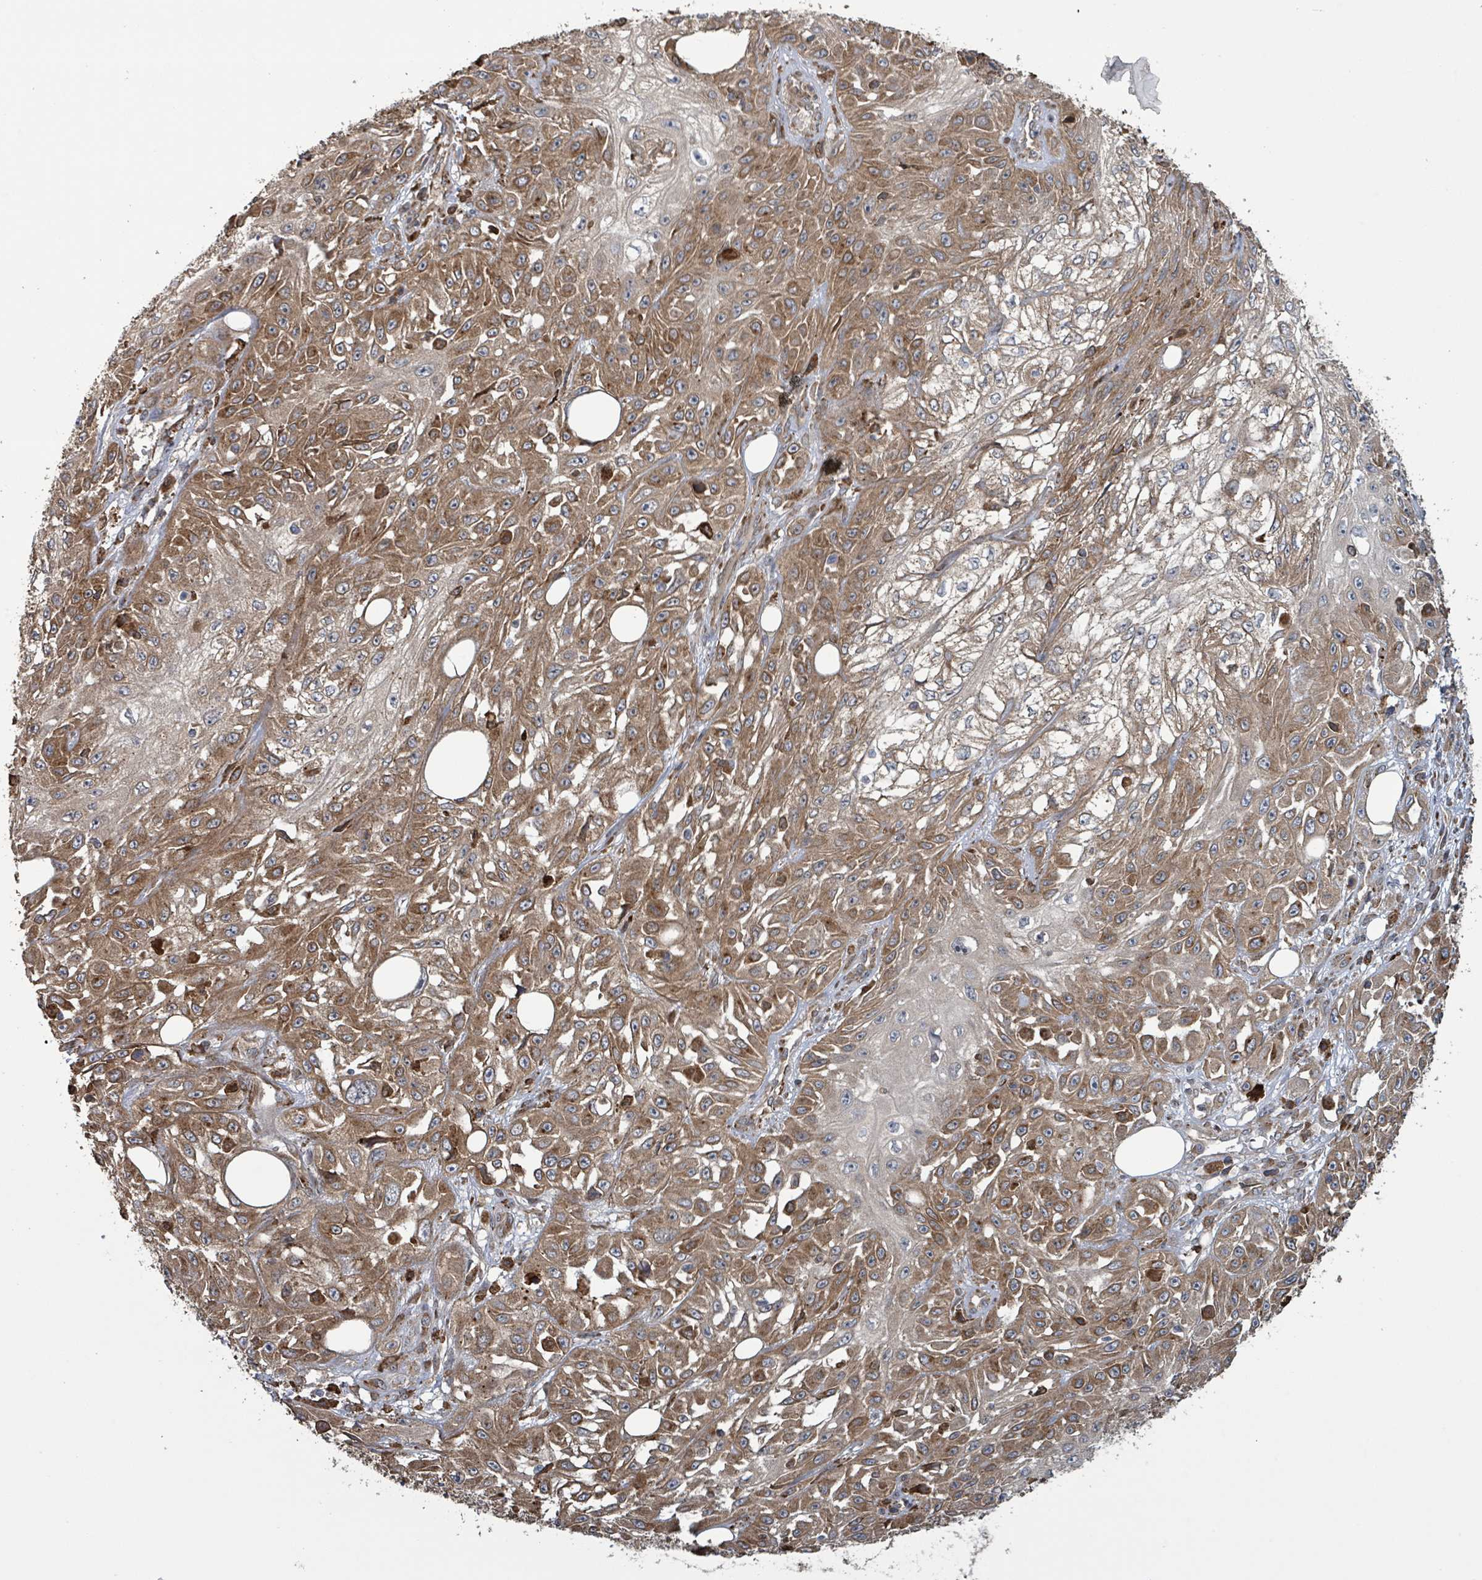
{"staining": {"intensity": "moderate", "quantity": ">75%", "location": "cytoplasmic/membranous"}, "tissue": "skin cancer", "cell_type": "Tumor cells", "image_type": "cancer", "snomed": [{"axis": "morphology", "description": "Squamous cell carcinoma, NOS"}, {"axis": "morphology", "description": "Squamous cell carcinoma, metastatic, NOS"}, {"axis": "topography", "description": "Skin"}, {"axis": "topography", "description": "Lymph node"}], "caption": "Moderate cytoplasmic/membranous protein expression is appreciated in approximately >75% of tumor cells in metastatic squamous cell carcinoma (skin).", "gene": "ARPIN", "patient": {"sex": "male", "age": 75}}